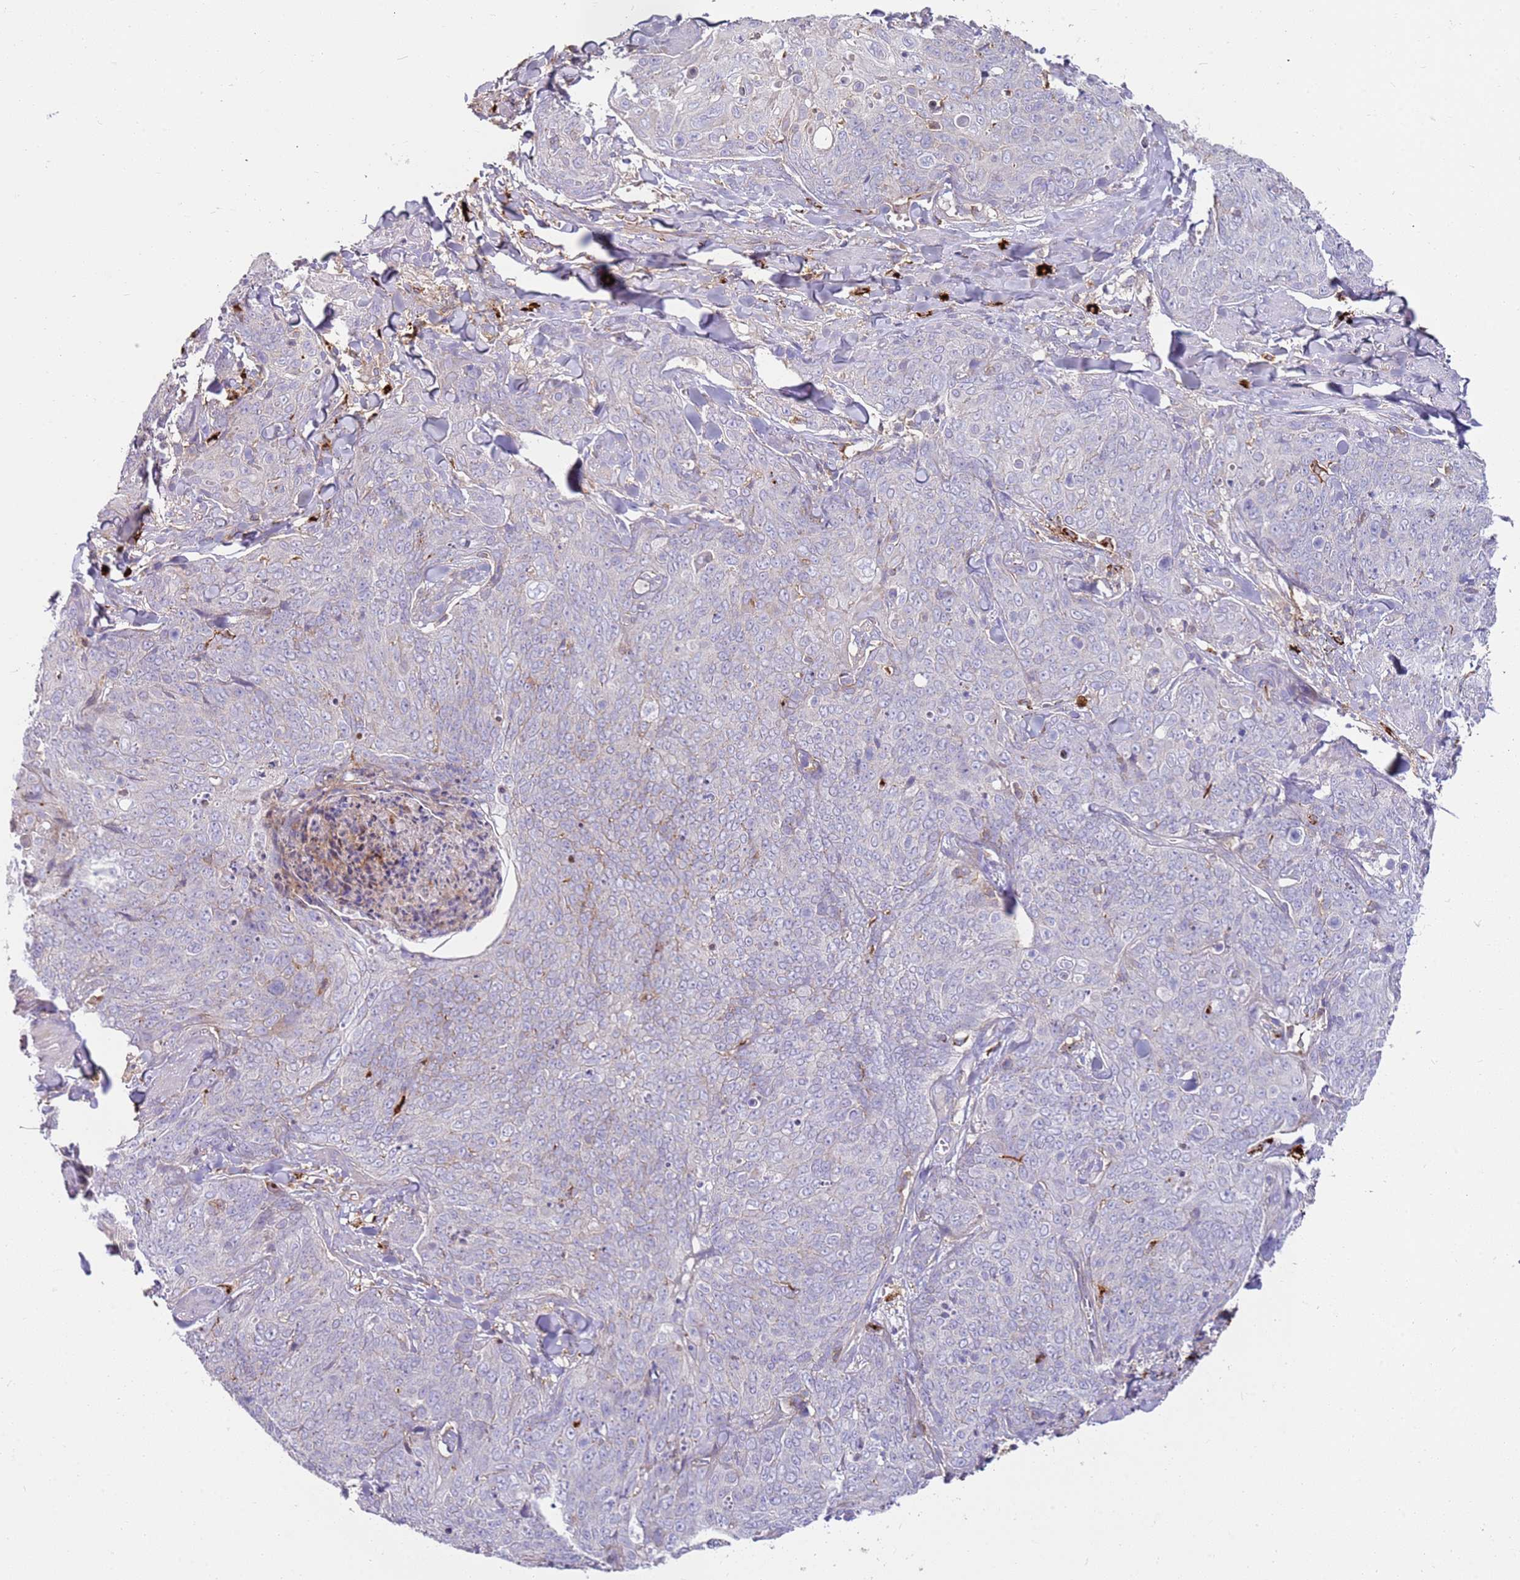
{"staining": {"intensity": "negative", "quantity": "none", "location": "none"}, "tissue": "skin cancer", "cell_type": "Tumor cells", "image_type": "cancer", "snomed": [{"axis": "morphology", "description": "Squamous cell carcinoma, NOS"}, {"axis": "topography", "description": "Skin"}, {"axis": "topography", "description": "Vulva"}], "caption": "This micrograph is of skin cancer stained with immunohistochemistry (IHC) to label a protein in brown with the nuclei are counter-stained blue. There is no positivity in tumor cells.", "gene": "FPR1", "patient": {"sex": "female", "age": 85}}